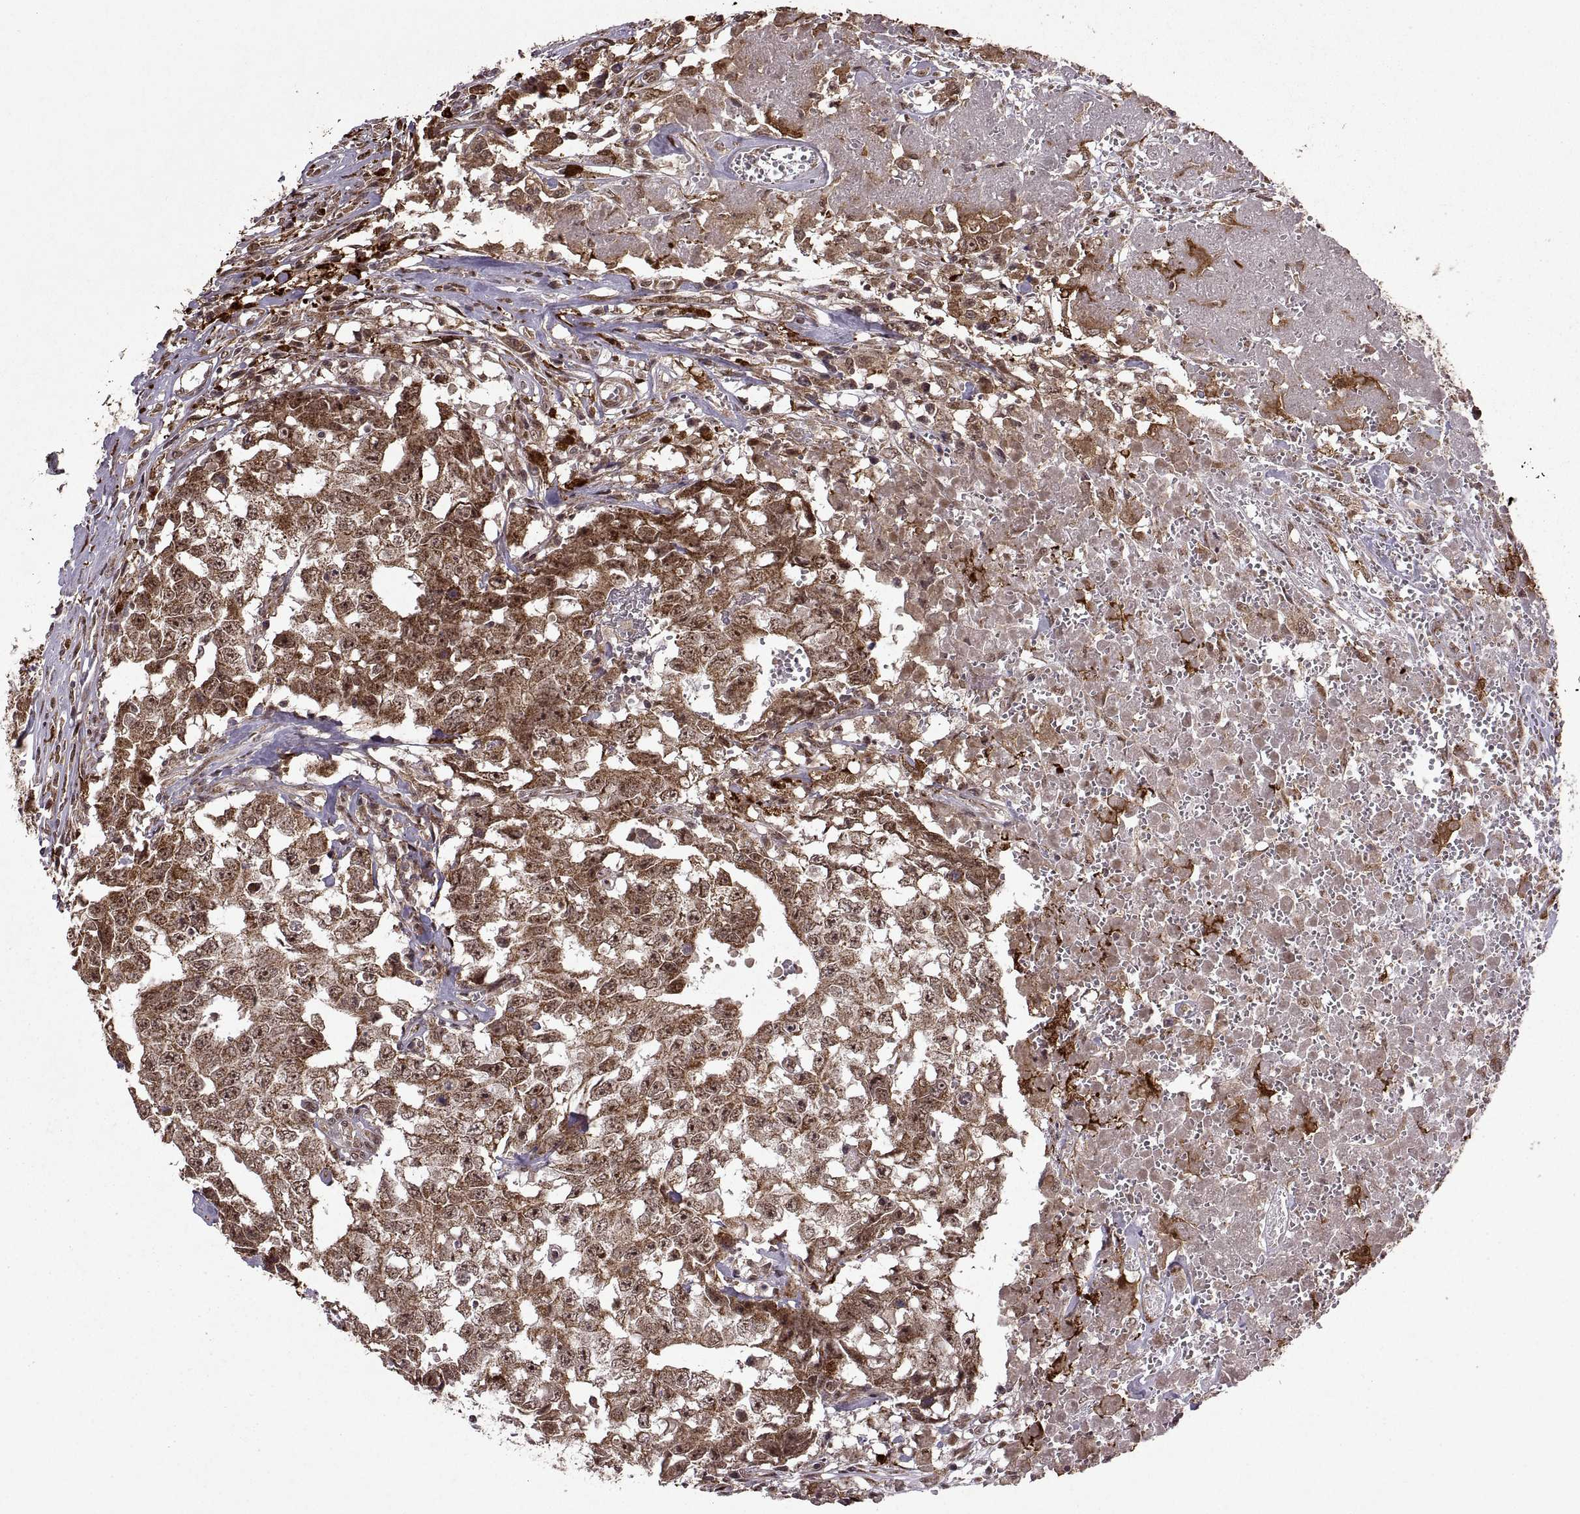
{"staining": {"intensity": "moderate", "quantity": ">75%", "location": "cytoplasmic/membranous,nuclear"}, "tissue": "testis cancer", "cell_type": "Tumor cells", "image_type": "cancer", "snomed": [{"axis": "morphology", "description": "Carcinoma, Embryonal, NOS"}, {"axis": "topography", "description": "Testis"}], "caption": "An immunohistochemistry (IHC) photomicrograph of tumor tissue is shown. Protein staining in brown shows moderate cytoplasmic/membranous and nuclear positivity in testis embryonal carcinoma within tumor cells. The staining is performed using DAB brown chromogen to label protein expression. The nuclei are counter-stained blue using hematoxylin.", "gene": "PTOV1", "patient": {"sex": "male", "age": 36}}